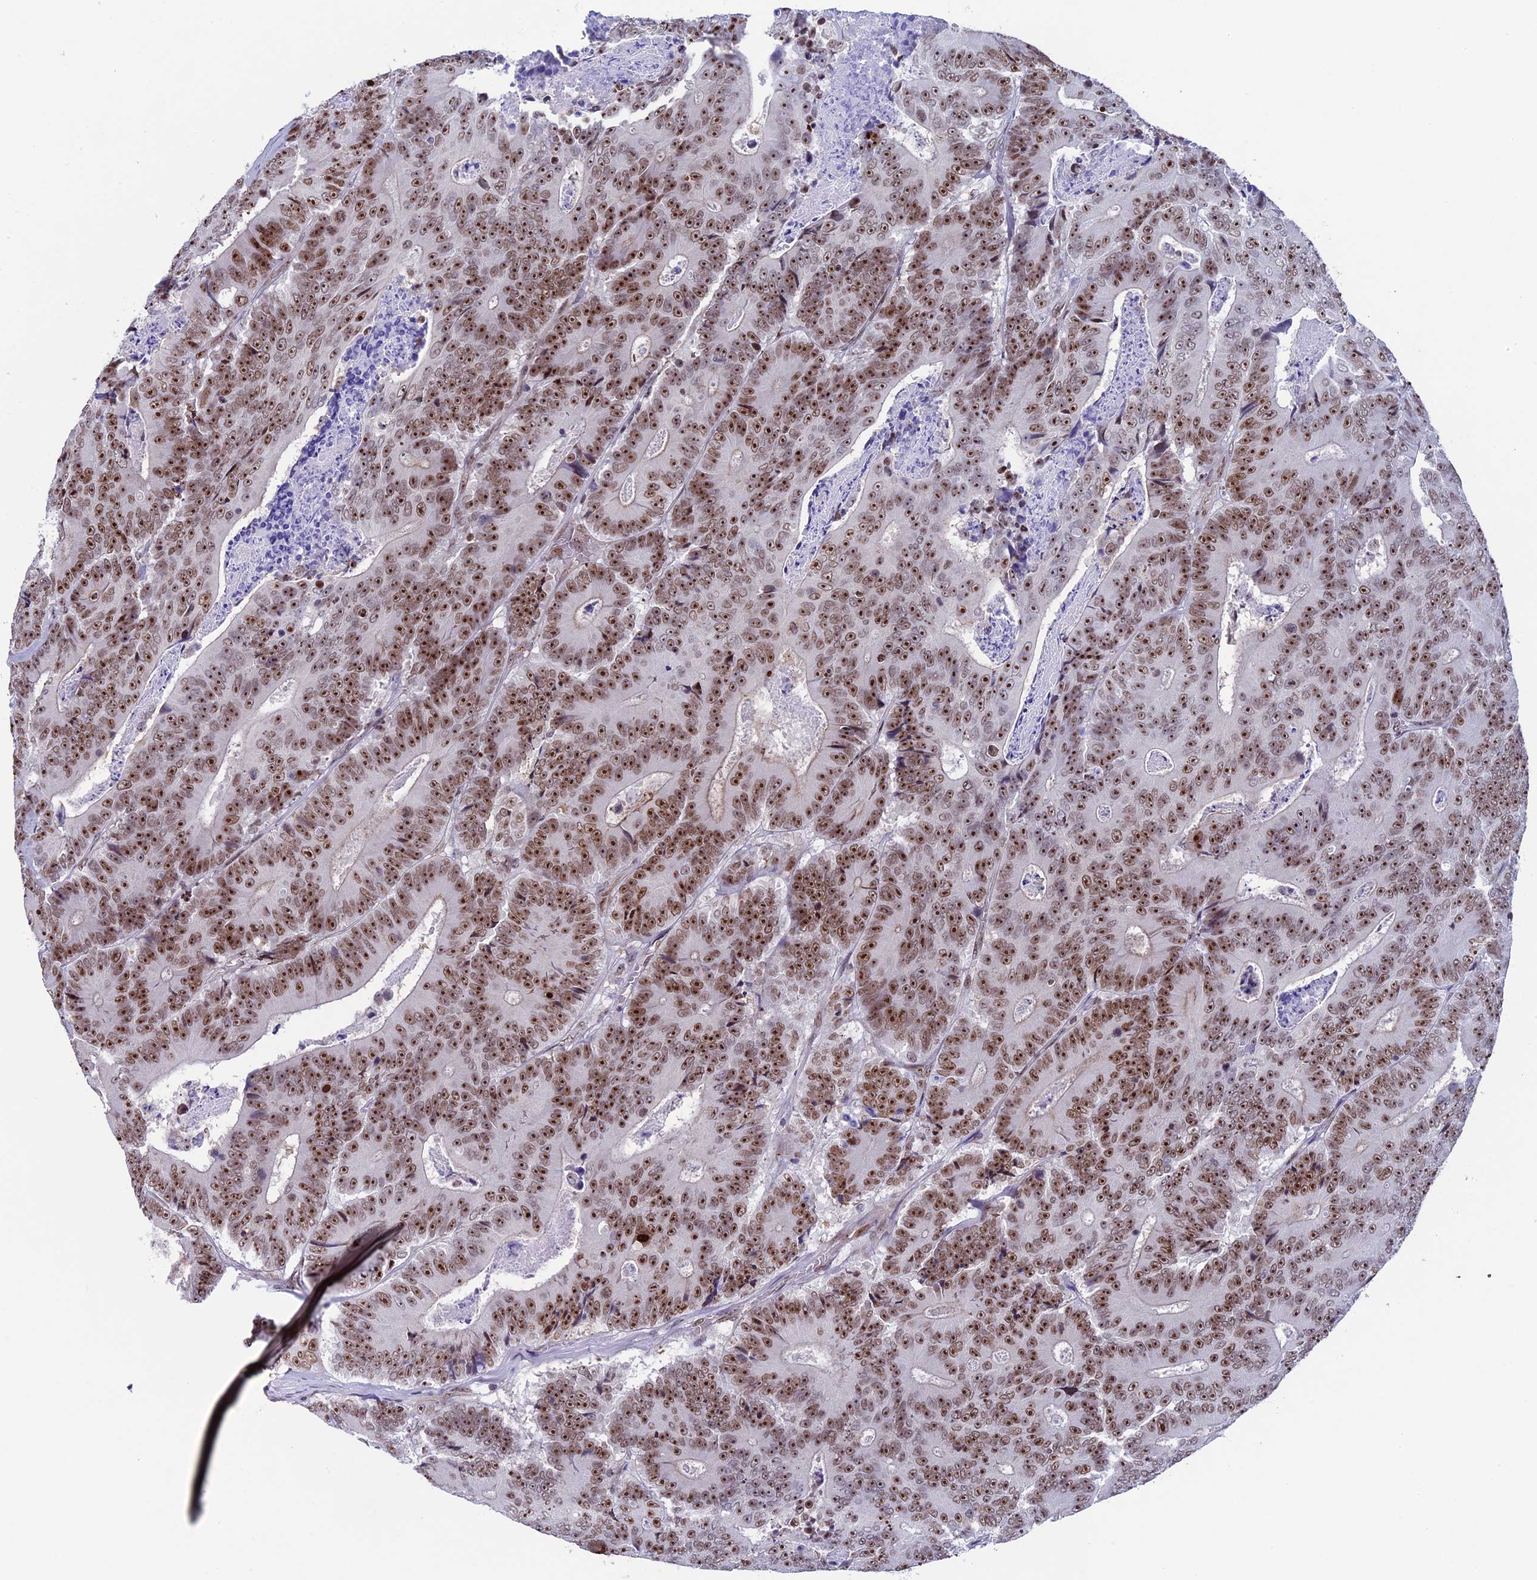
{"staining": {"intensity": "moderate", "quantity": ">75%", "location": "nuclear"}, "tissue": "colorectal cancer", "cell_type": "Tumor cells", "image_type": "cancer", "snomed": [{"axis": "morphology", "description": "Adenocarcinoma, NOS"}, {"axis": "topography", "description": "Colon"}], "caption": "A photomicrograph of colorectal cancer stained for a protein exhibits moderate nuclear brown staining in tumor cells.", "gene": "CCDC86", "patient": {"sex": "male", "age": 83}}